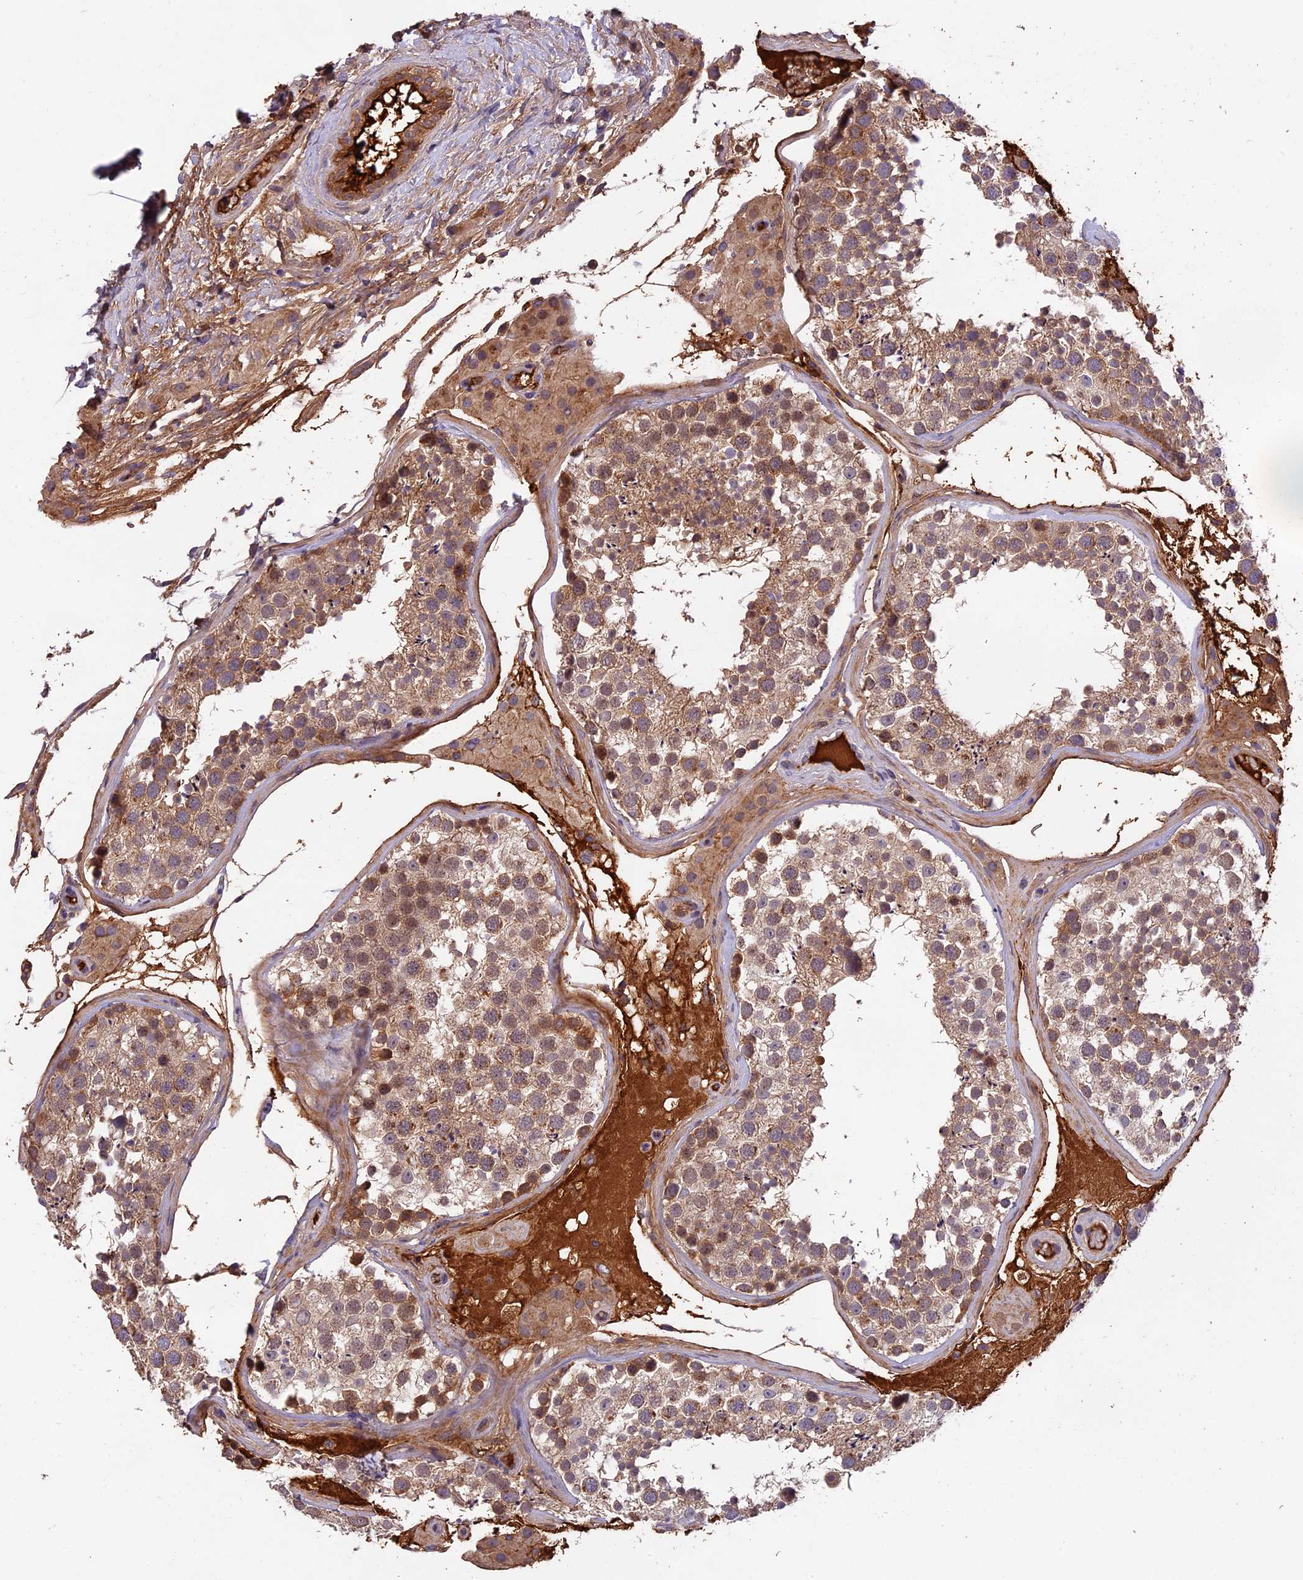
{"staining": {"intensity": "strong", "quantity": "25%-75%", "location": "cytoplasmic/membranous,nuclear"}, "tissue": "testis", "cell_type": "Cells in seminiferous ducts", "image_type": "normal", "snomed": [{"axis": "morphology", "description": "Normal tissue, NOS"}, {"axis": "topography", "description": "Testis"}], "caption": "An image showing strong cytoplasmic/membranous,nuclear positivity in approximately 25%-75% of cells in seminiferous ducts in unremarkable testis, as visualized by brown immunohistochemical staining.", "gene": "PHAF1", "patient": {"sex": "male", "age": 46}}